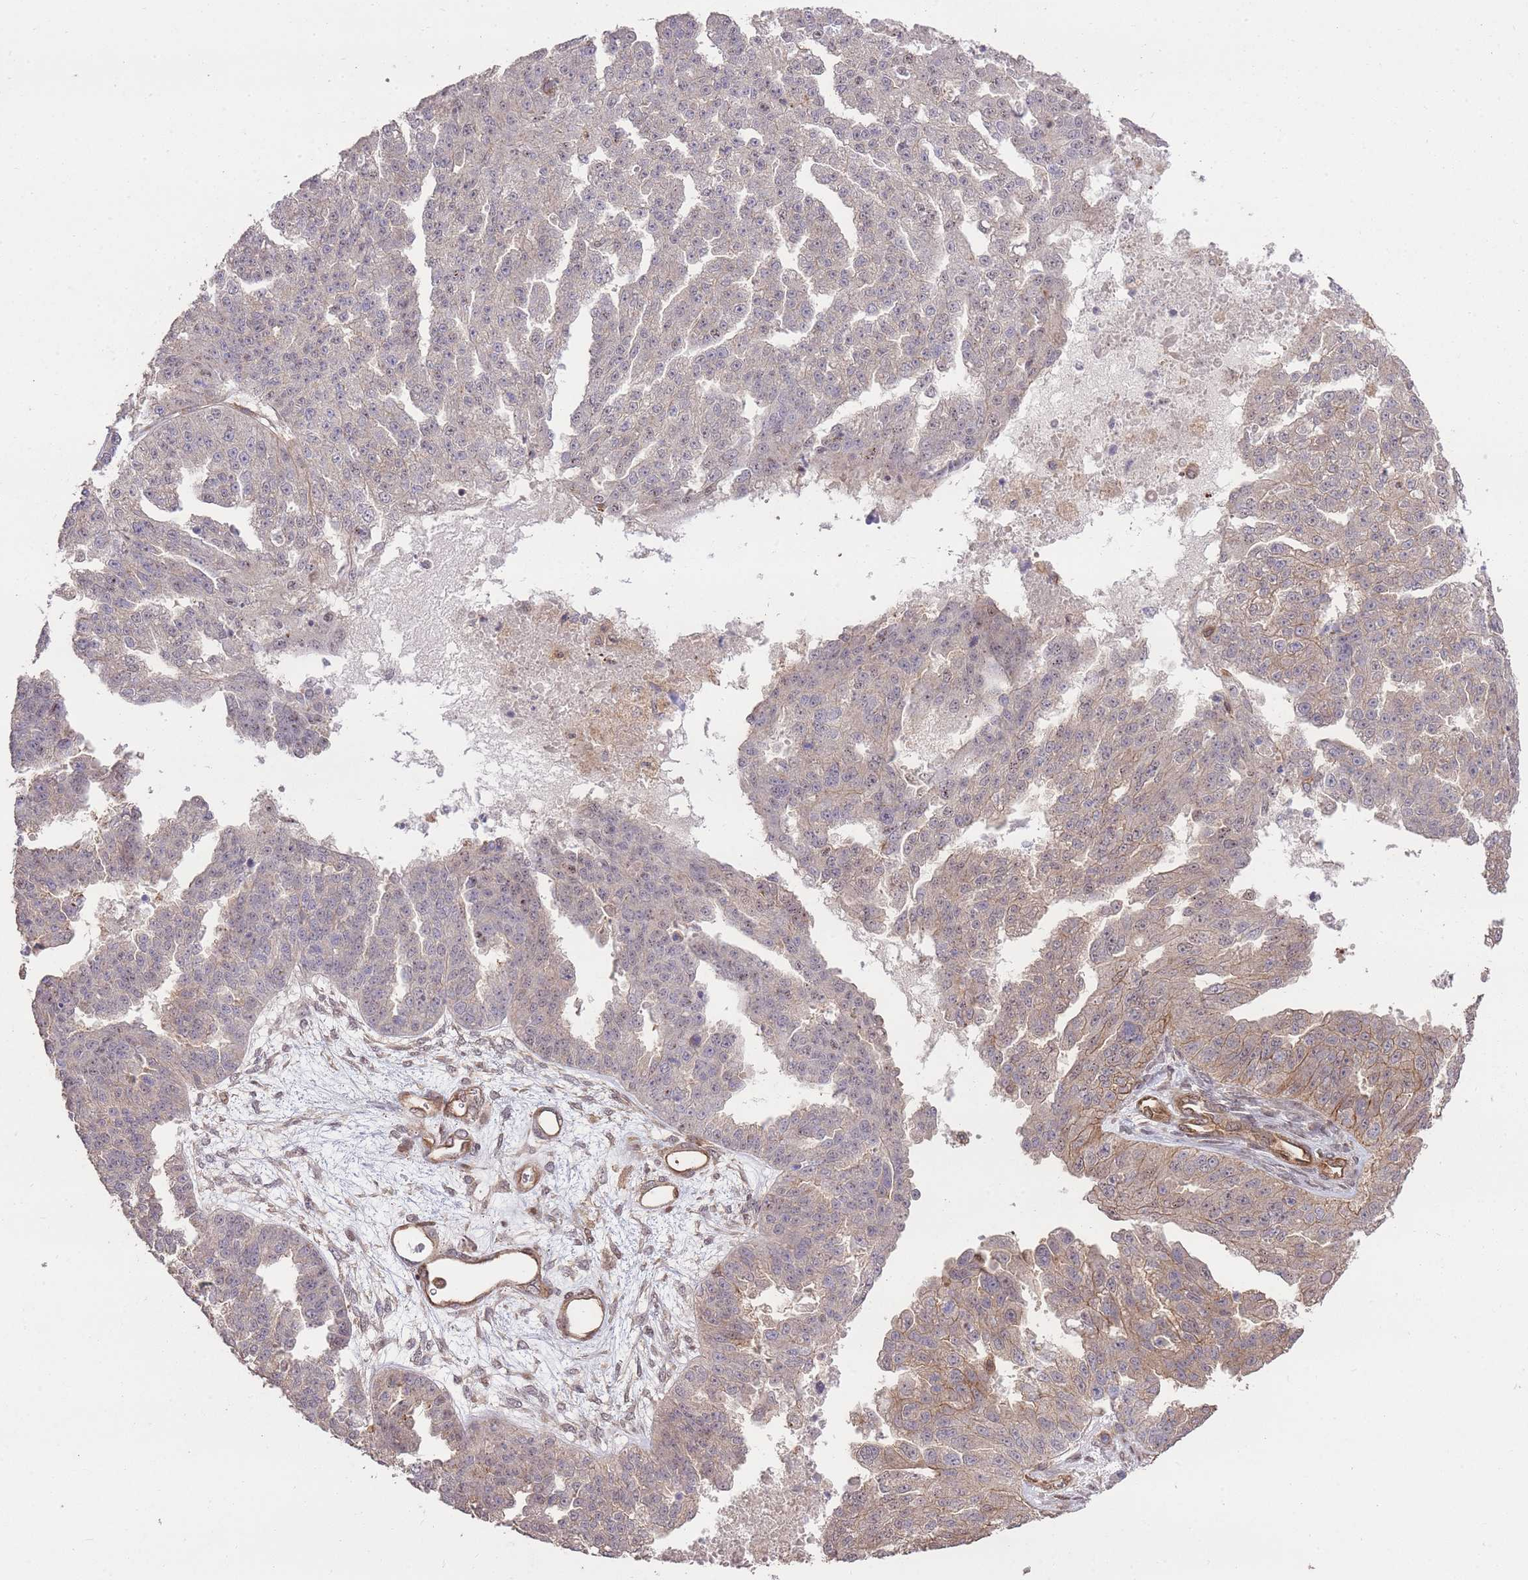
{"staining": {"intensity": "weak", "quantity": "25%-75%", "location": "cytoplasmic/membranous"}, "tissue": "ovarian cancer", "cell_type": "Tumor cells", "image_type": "cancer", "snomed": [{"axis": "morphology", "description": "Cystadenocarcinoma, serous, NOS"}, {"axis": "topography", "description": "Ovary"}], "caption": "Serous cystadenocarcinoma (ovarian) was stained to show a protein in brown. There is low levels of weak cytoplasmic/membranous positivity in approximately 25%-75% of tumor cells.", "gene": "PLD1", "patient": {"sex": "female", "age": 58}}